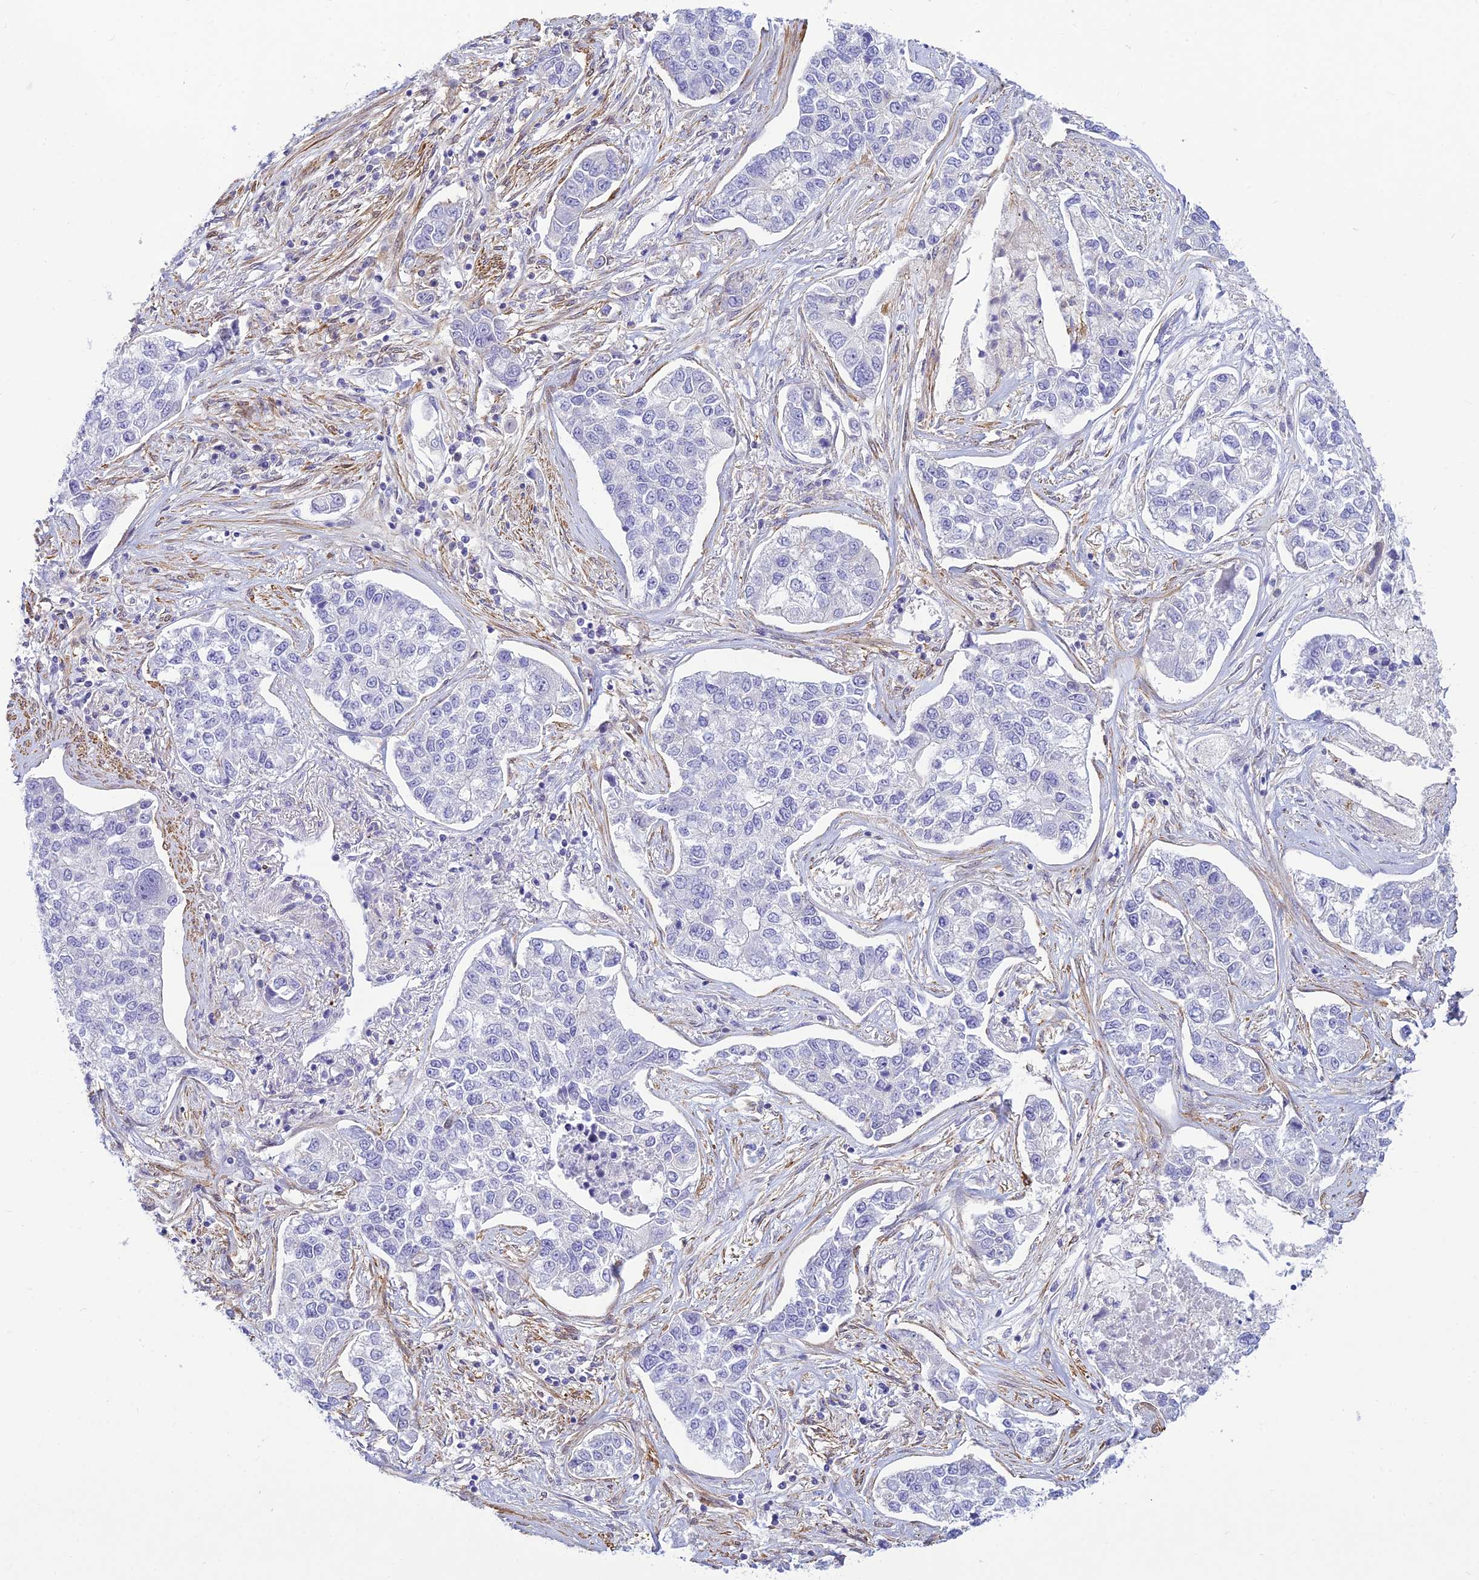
{"staining": {"intensity": "negative", "quantity": "none", "location": "none"}, "tissue": "lung cancer", "cell_type": "Tumor cells", "image_type": "cancer", "snomed": [{"axis": "morphology", "description": "Adenocarcinoma, NOS"}, {"axis": "topography", "description": "Lung"}], "caption": "Tumor cells show no significant expression in lung adenocarcinoma. (DAB immunohistochemistry (IHC) visualized using brightfield microscopy, high magnification).", "gene": "FBXW4", "patient": {"sex": "male", "age": 49}}